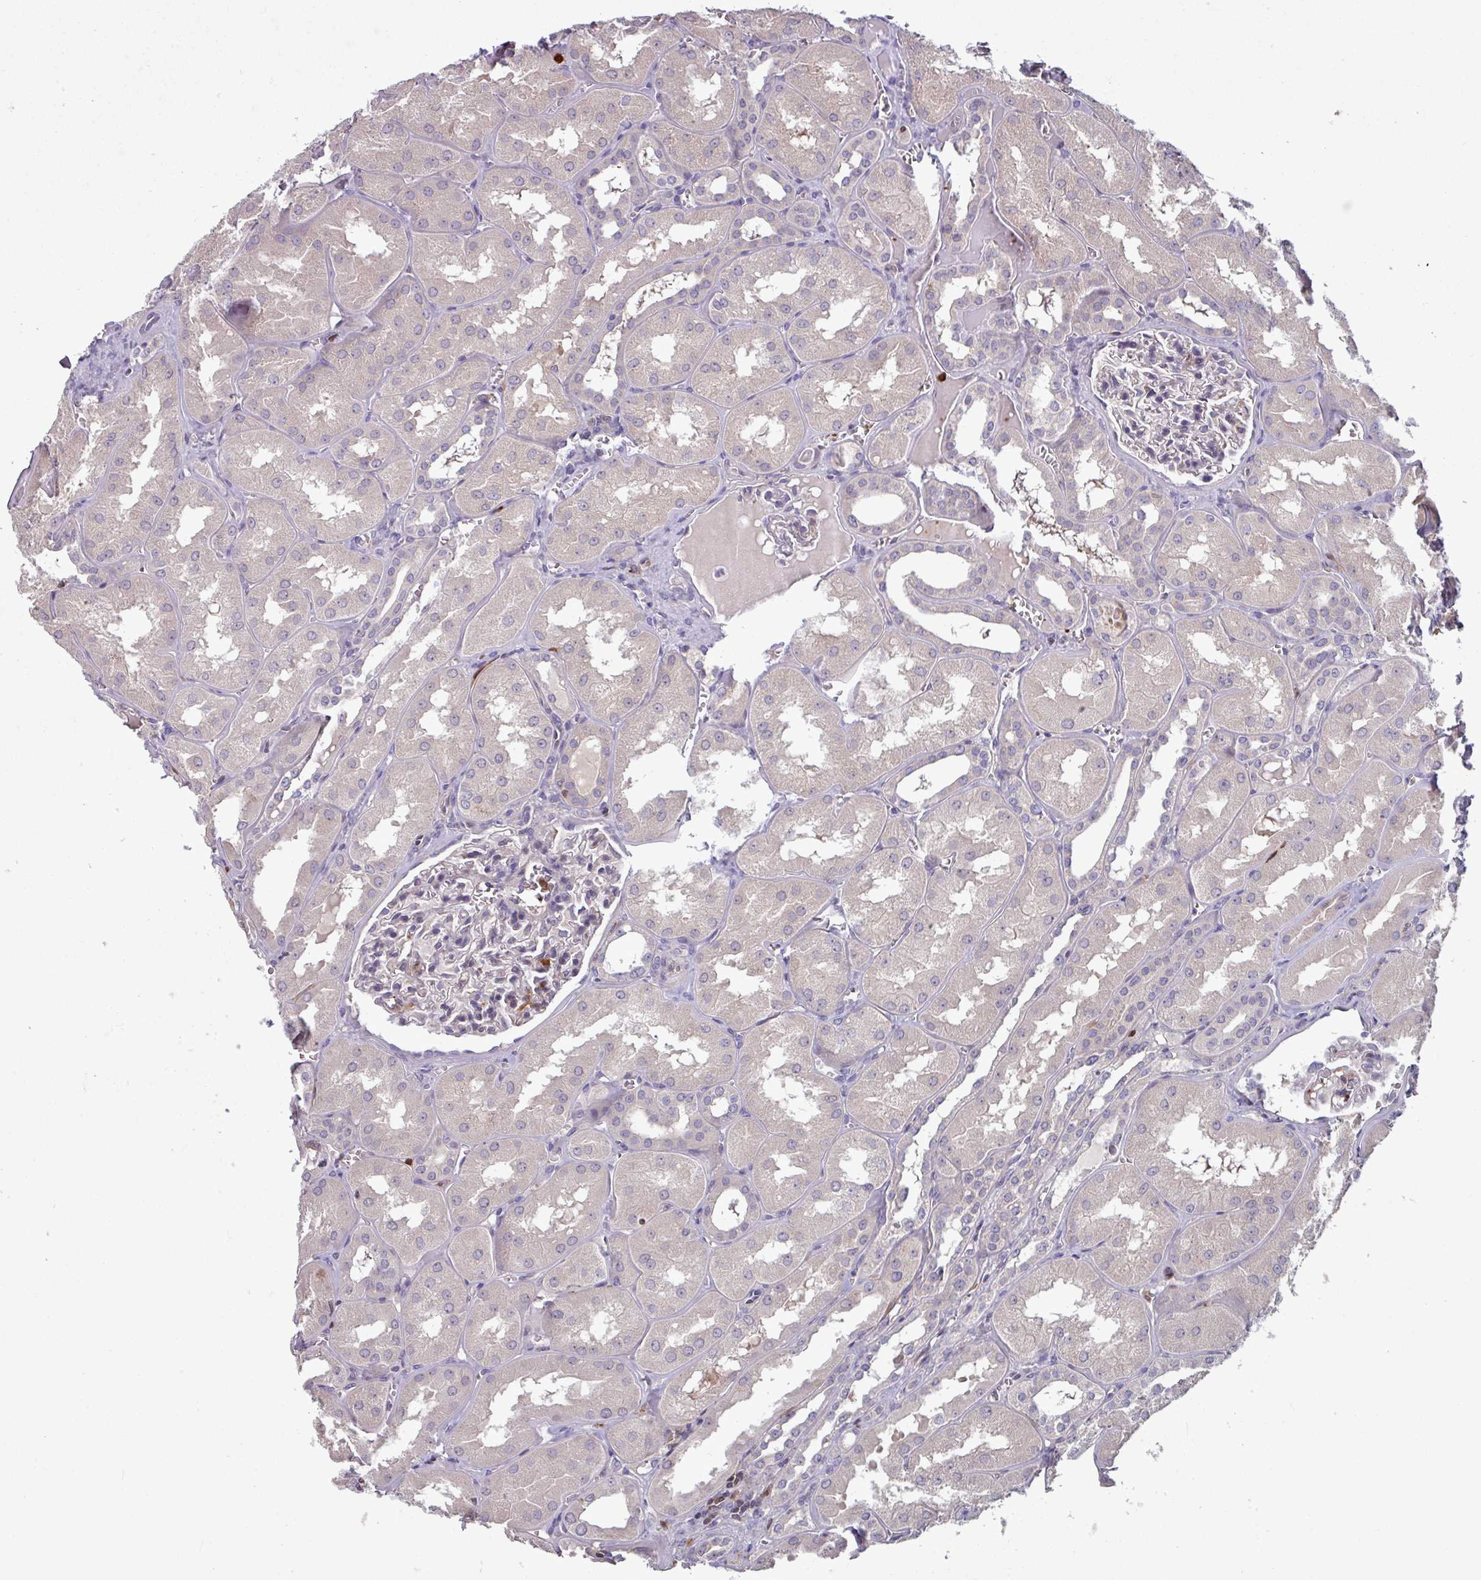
{"staining": {"intensity": "moderate", "quantity": "<25%", "location": "cytoplasmic/membranous"}, "tissue": "kidney", "cell_type": "Cells in glomeruli", "image_type": "normal", "snomed": [{"axis": "morphology", "description": "Normal tissue, NOS"}, {"axis": "topography", "description": "Kidney"}], "caption": "A brown stain labels moderate cytoplasmic/membranous positivity of a protein in cells in glomeruli of normal kidney. (Brightfield microscopy of DAB IHC at high magnification).", "gene": "SEC61G", "patient": {"sex": "male", "age": 61}}